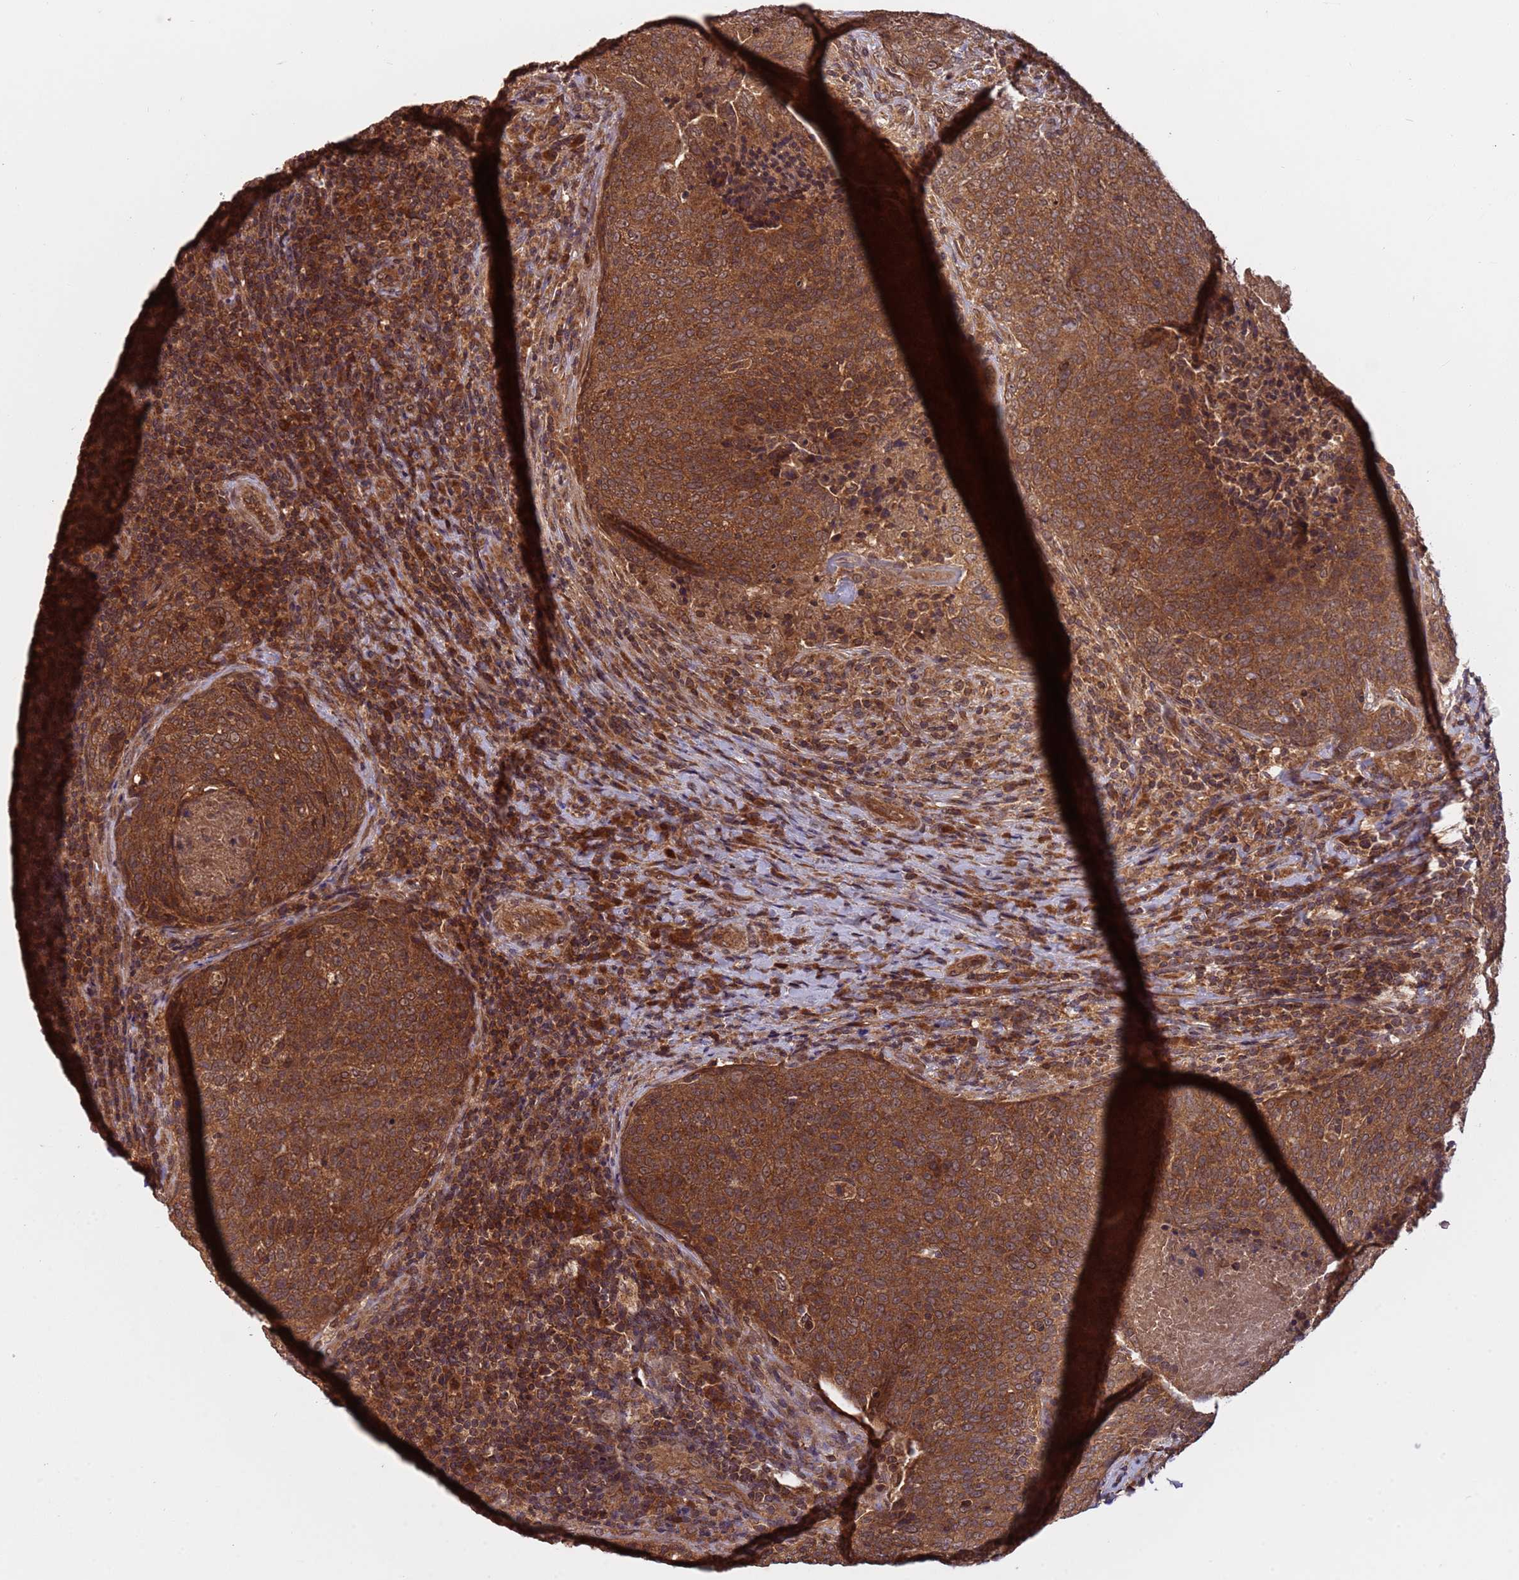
{"staining": {"intensity": "strong", "quantity": ">75%", "location": "cytoplasmic/membranous"}, "tissue": "head and neck cancer", "cell_type": "Tumor cells", "image_type": "cancer", "snomed": [{"axis": "morphology", "description": "Squamous cell carcinoma, NOS"}, {"axis": "morphology", "description": "Squamous cell carcinoma, metastatic, NOS"}, {"axis": "topography", "description": "Lymph node"}, {"axis": "topography", "description": "Head-Neck"}], "caption": "Immunohistochemistry (IHC) micrograph of neoplastic tissue: human head and neck cancer stained using immunohistochemistry reveals high levels of strong protein expression localized specifically in the cytoplasmic/membranous of tumor cells, appearing as a cytoplasmic/membranous brown color.", "gene": "ERI1", "patient": {"sex": "male", "age": 62}}